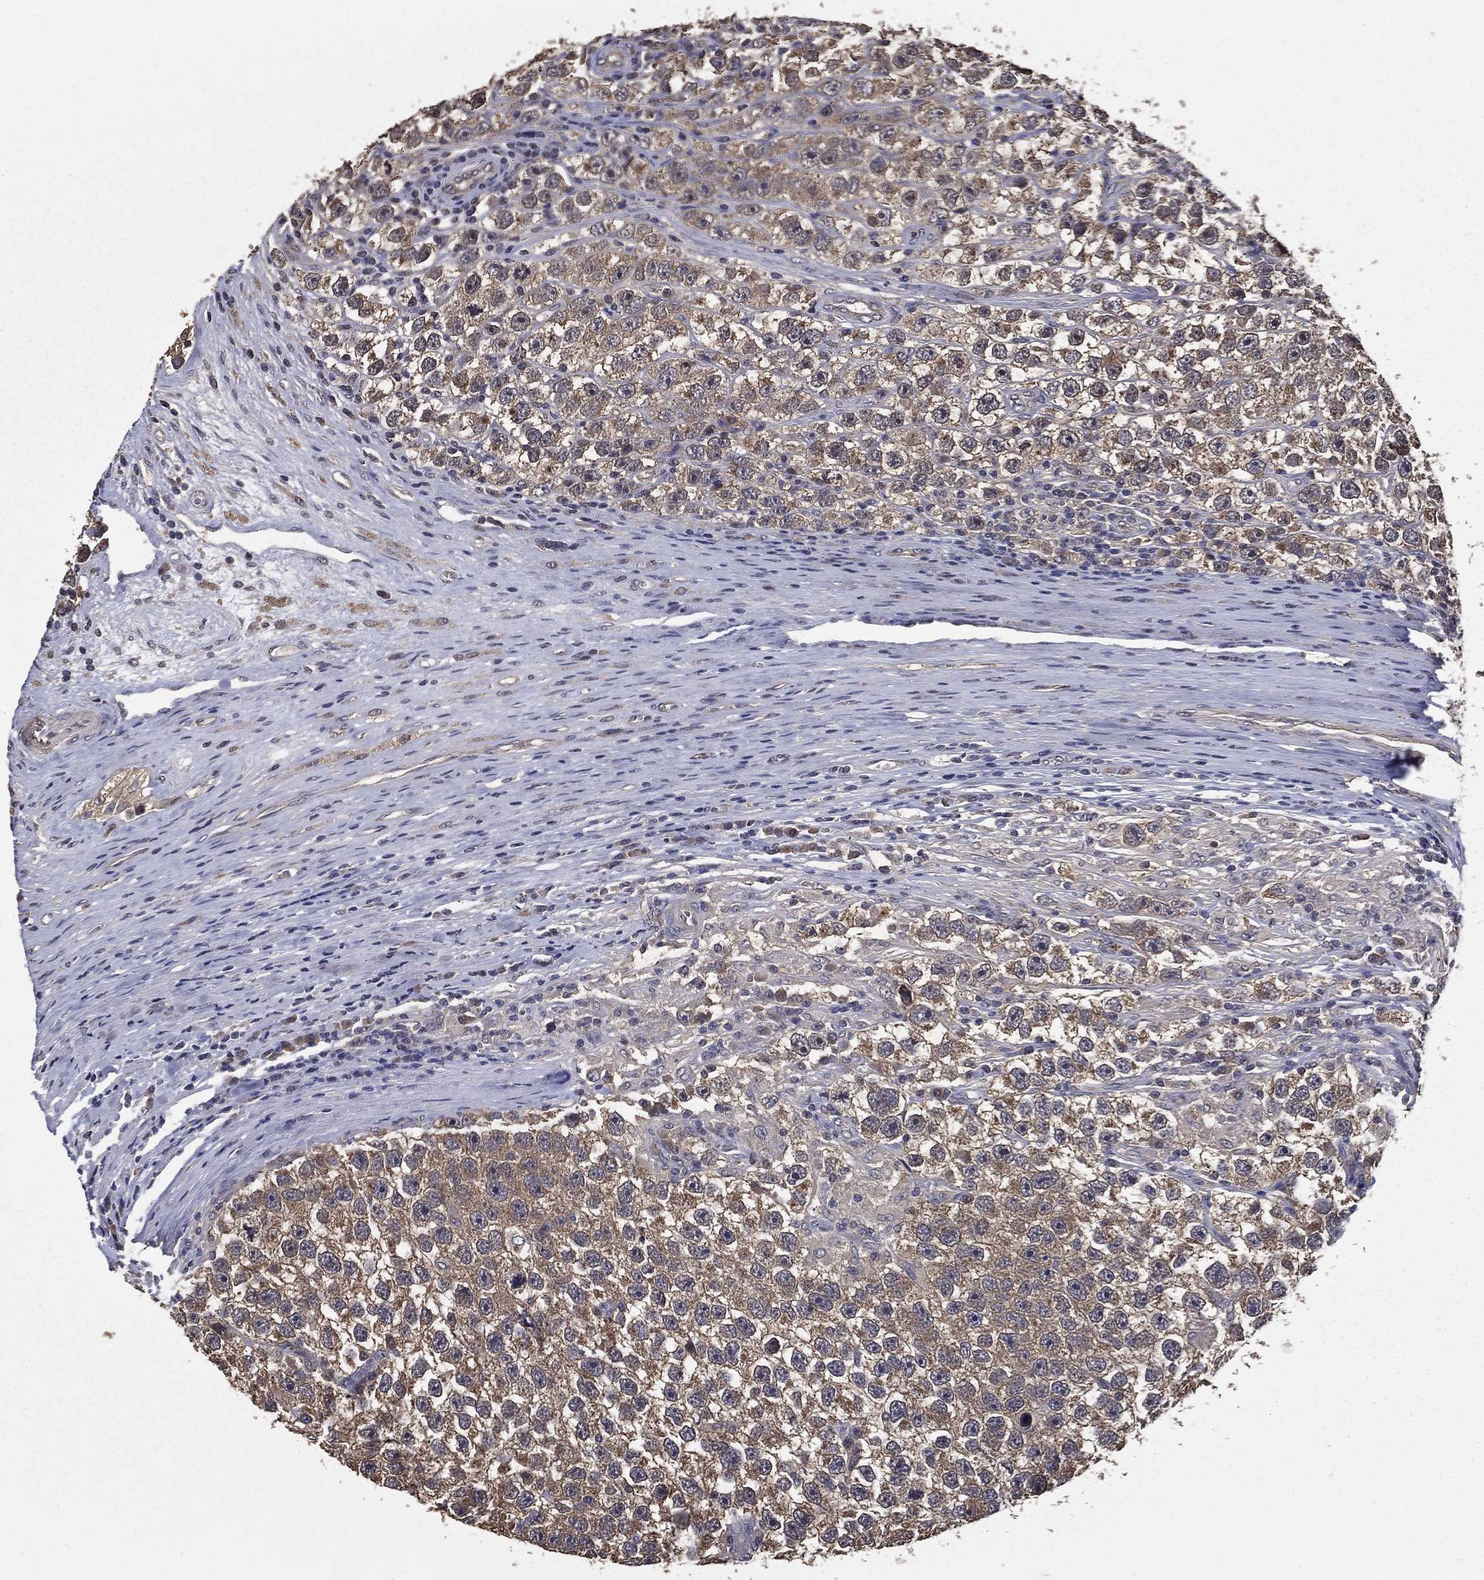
{"staining": {"intensity": "weak", "quantity": "25%-75%", "location": "cytoplasmic/membranous"}, "tissue": "testis cancer", "cell_type": "Tumor cells", "image_type": "cancer", "snomed": [{"axis": "morphology", "description": "Seminoma, NOS"}, {"axis": "topography", "description": "Testis"}], "caption": "Weak cytoplasmic/membranous staining for a protein is appreciated in about 25%-75% of tumor cells of testis cancer (seminoma) using IHC.", "gene": "PCNT", "patient": {"sex": "male", "age": 26}}